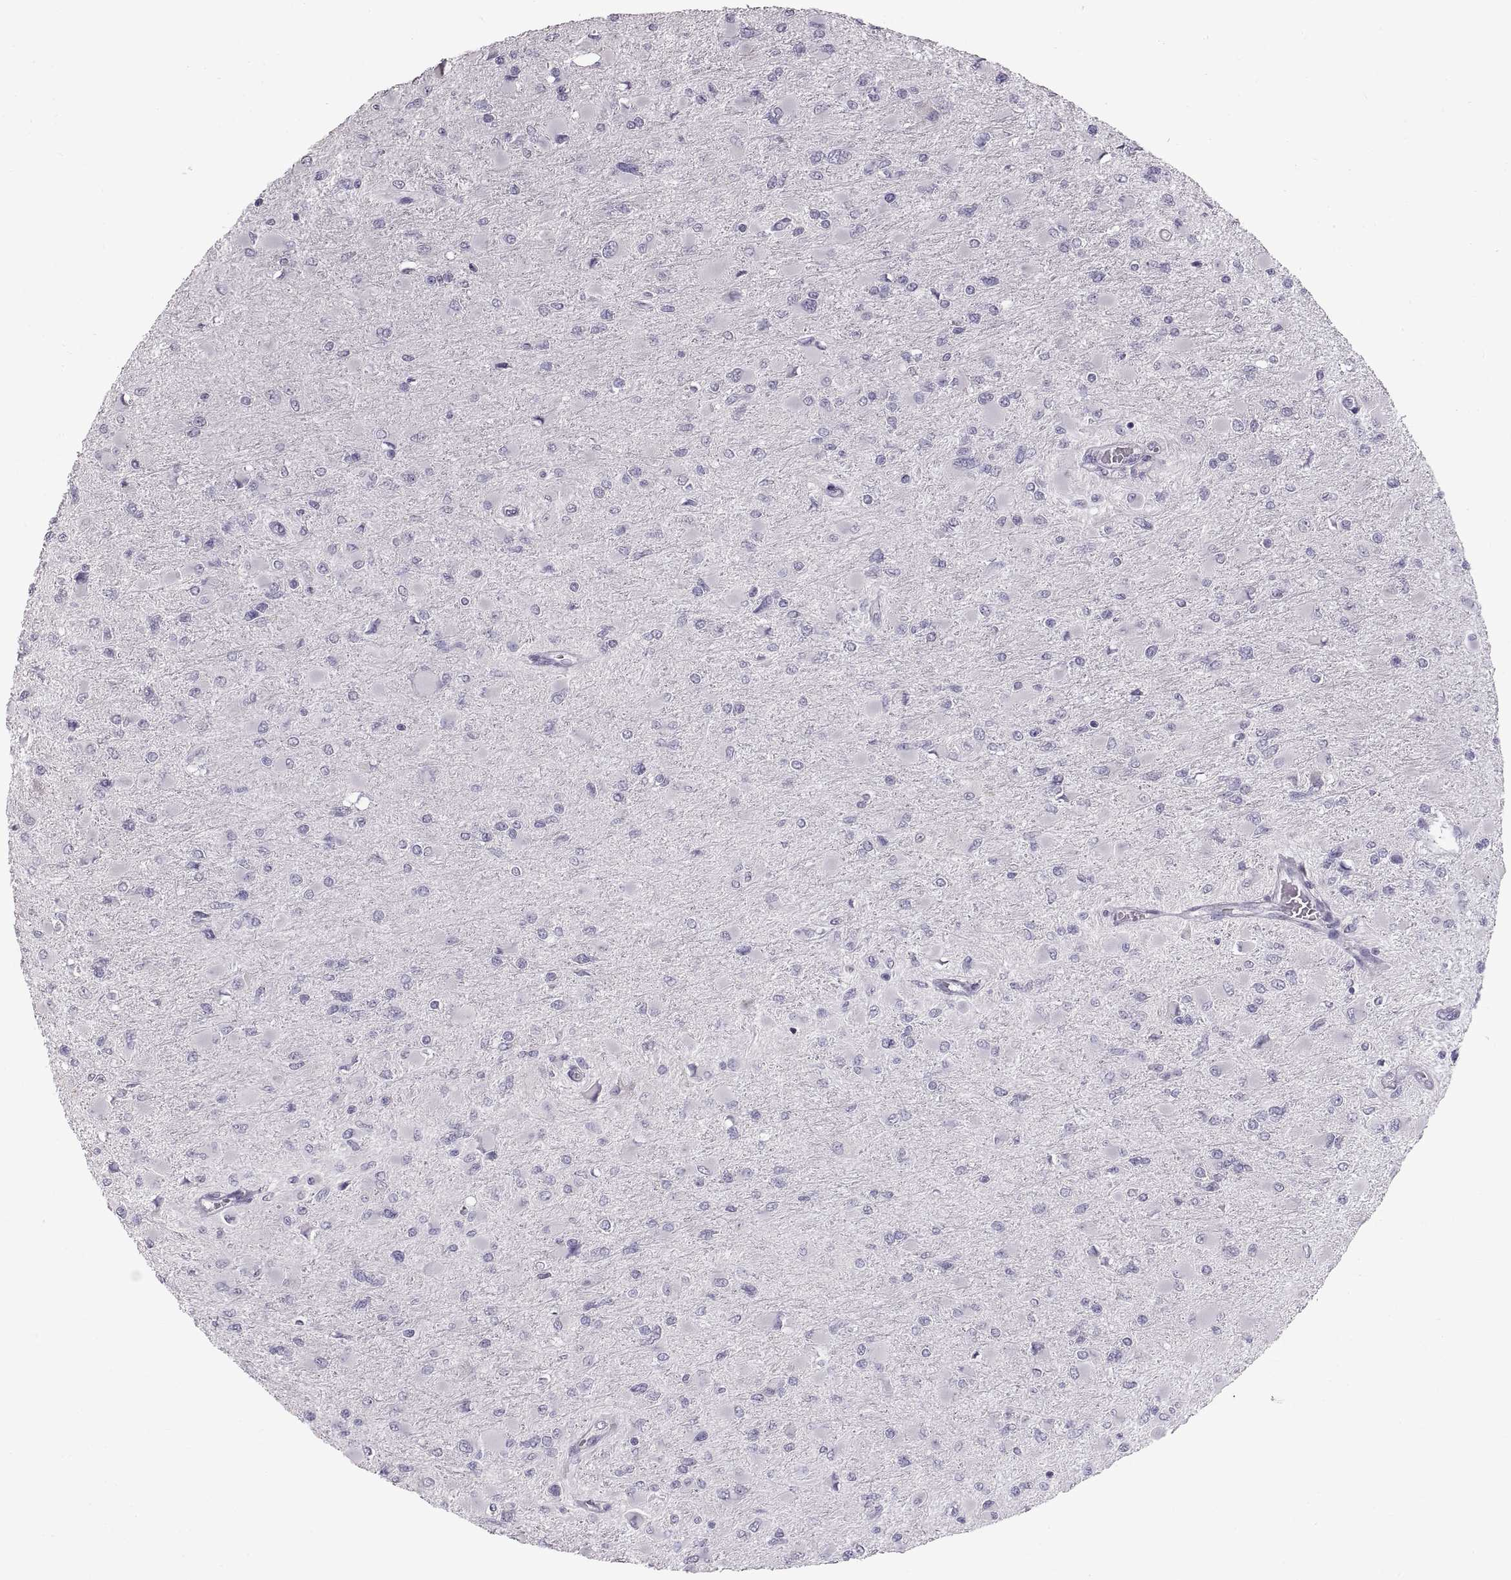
{"staining": {"intensity": "negative", "quantity": "none", "location": "none"}, "tissue": "glioma", "cell_type": "Tumor cells", "image_type": "cancer", "snomed": [{"axis": "morphology", "description": "Glioma, malignant, High grade"}, {"axis": "topography", "description": "Cerebral cortex"}], "caption": "High magnification brightfield microscopy of glioma stained with DAB (3,3'-diaminobenzidine) (brown) and counterstained with hematoxylin (blue): tumor cells show no significant positivity.", "gene": "WBP2NL", "patient": {"sex": "female", "age": 36}}